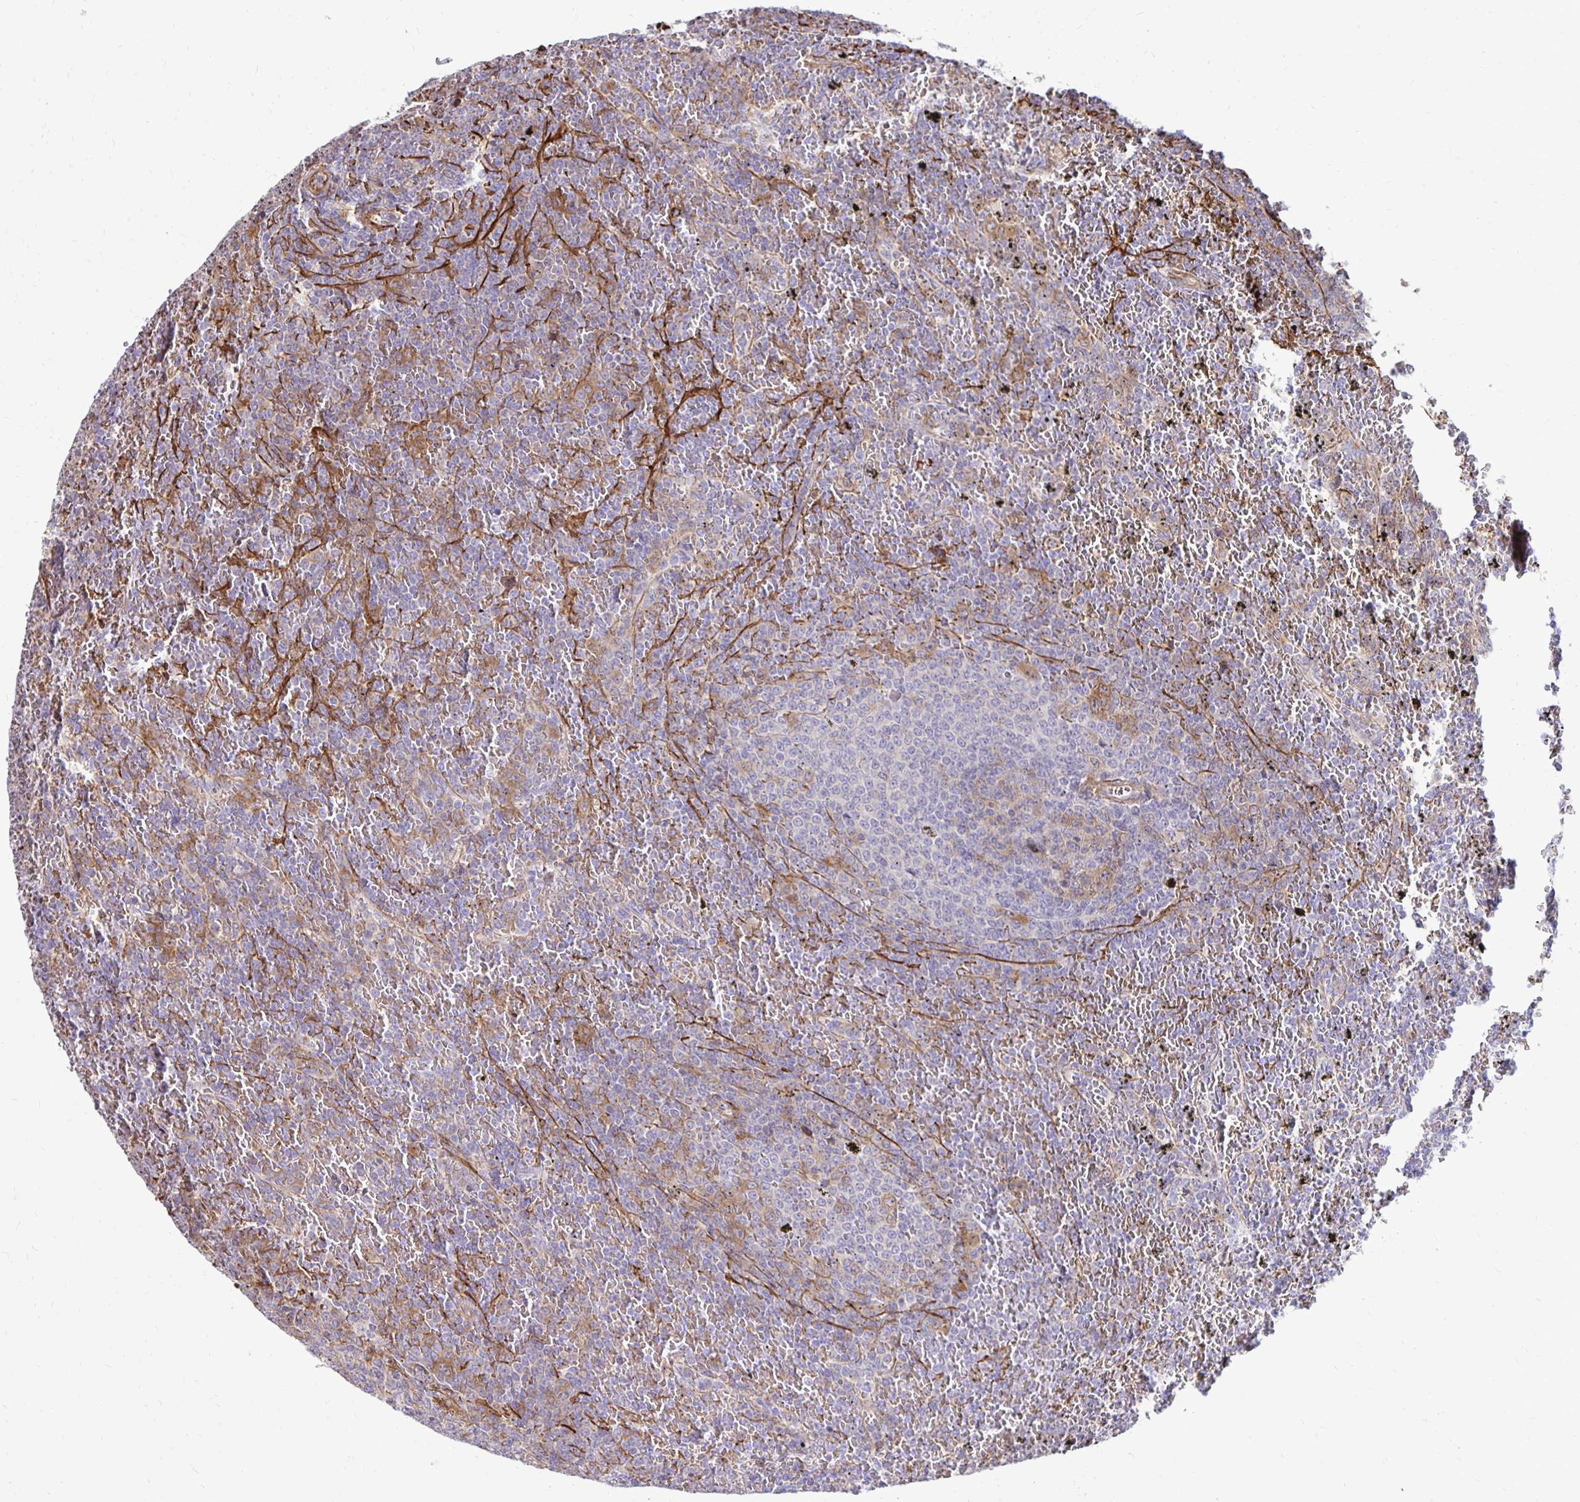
{"staining": {"intensity": "moderate", "quantity": "<25%", "location": "cytoplasmic/membranous"}, "tissue": "lymphoma", "cell_type": "Tumor cells", "image_type": "cancer", "snomed": [{"axis": "morphology", "description": "Malignant lymphoma, non-Hodgkin's type, Low grade"}, {"axis": "topography", "description": "Spleen"}], "caption": "This photomicrograph exhibits low-grade malignant lymphoma, non-Hodgkin's type stained with immunohistochemistry to label a protein in brown. The cytoplasmic/membranous of tumor cells show moderate positivity for the protein. Nuclei are counter-stained blue.", "gene": "CTPS1", "patient": {"sex": "female", "age": 77}}